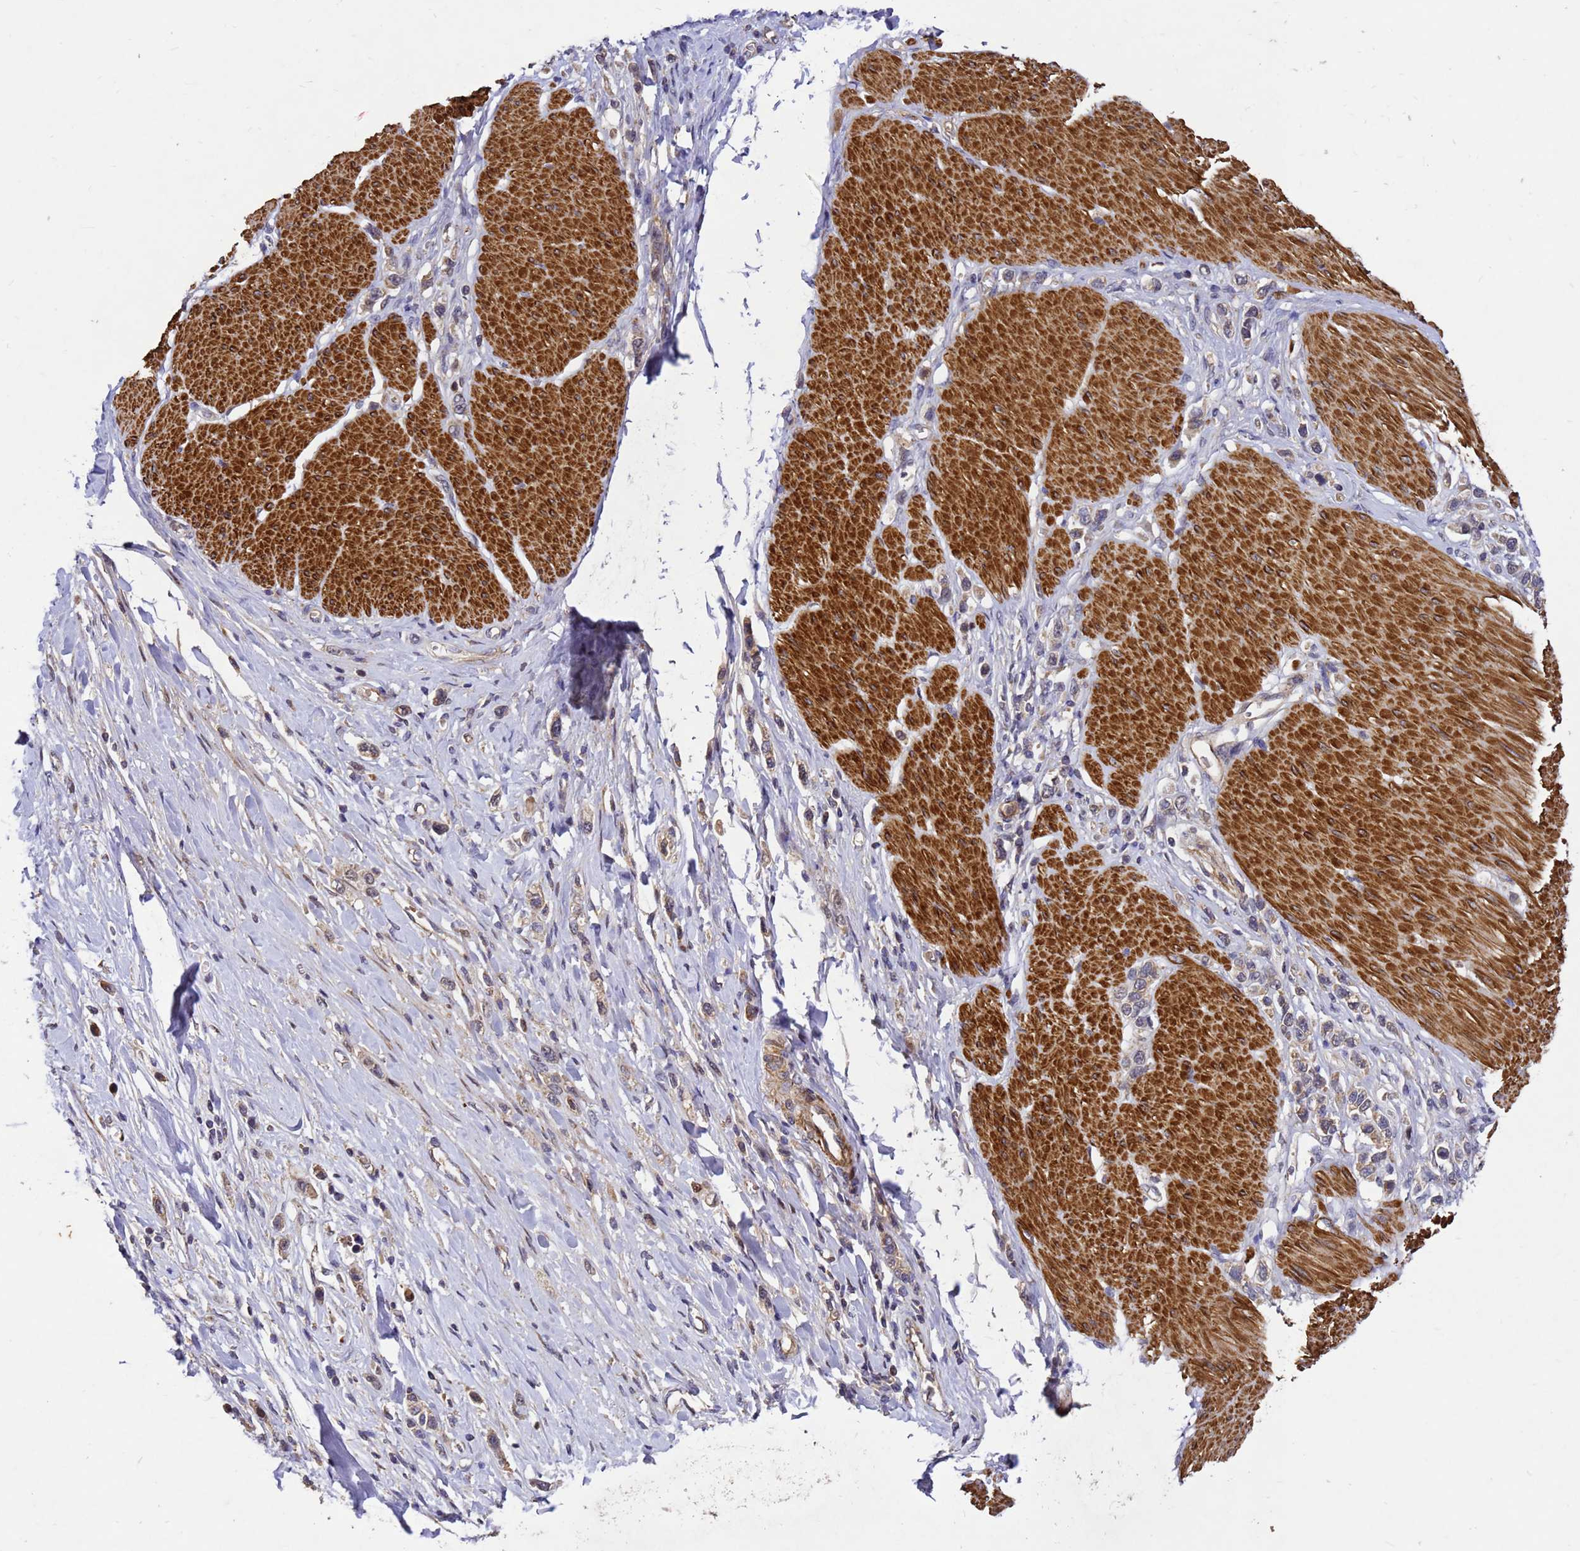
{"staining": {"intensity": "weak", "quantity": ">75%", "location": "cytoplasmic/membranous"}, "tissue": "stomach cancer", "cell_type": "Tumor cells", "image_type": "cancer", "snomed": [{"axis": "morphology", "description": "Adenocarcinoma, NOS"}, {"axis": "topography", "description": "Stomach"}], "caption": "An image of stomach cancer (adenocarcinoma) stained for a protein reveals weak cytoplasmic/membranous brown staining in tumor cells.", "gene": "RSPRY1", "patient": {"sex": "female", "age": 65}}